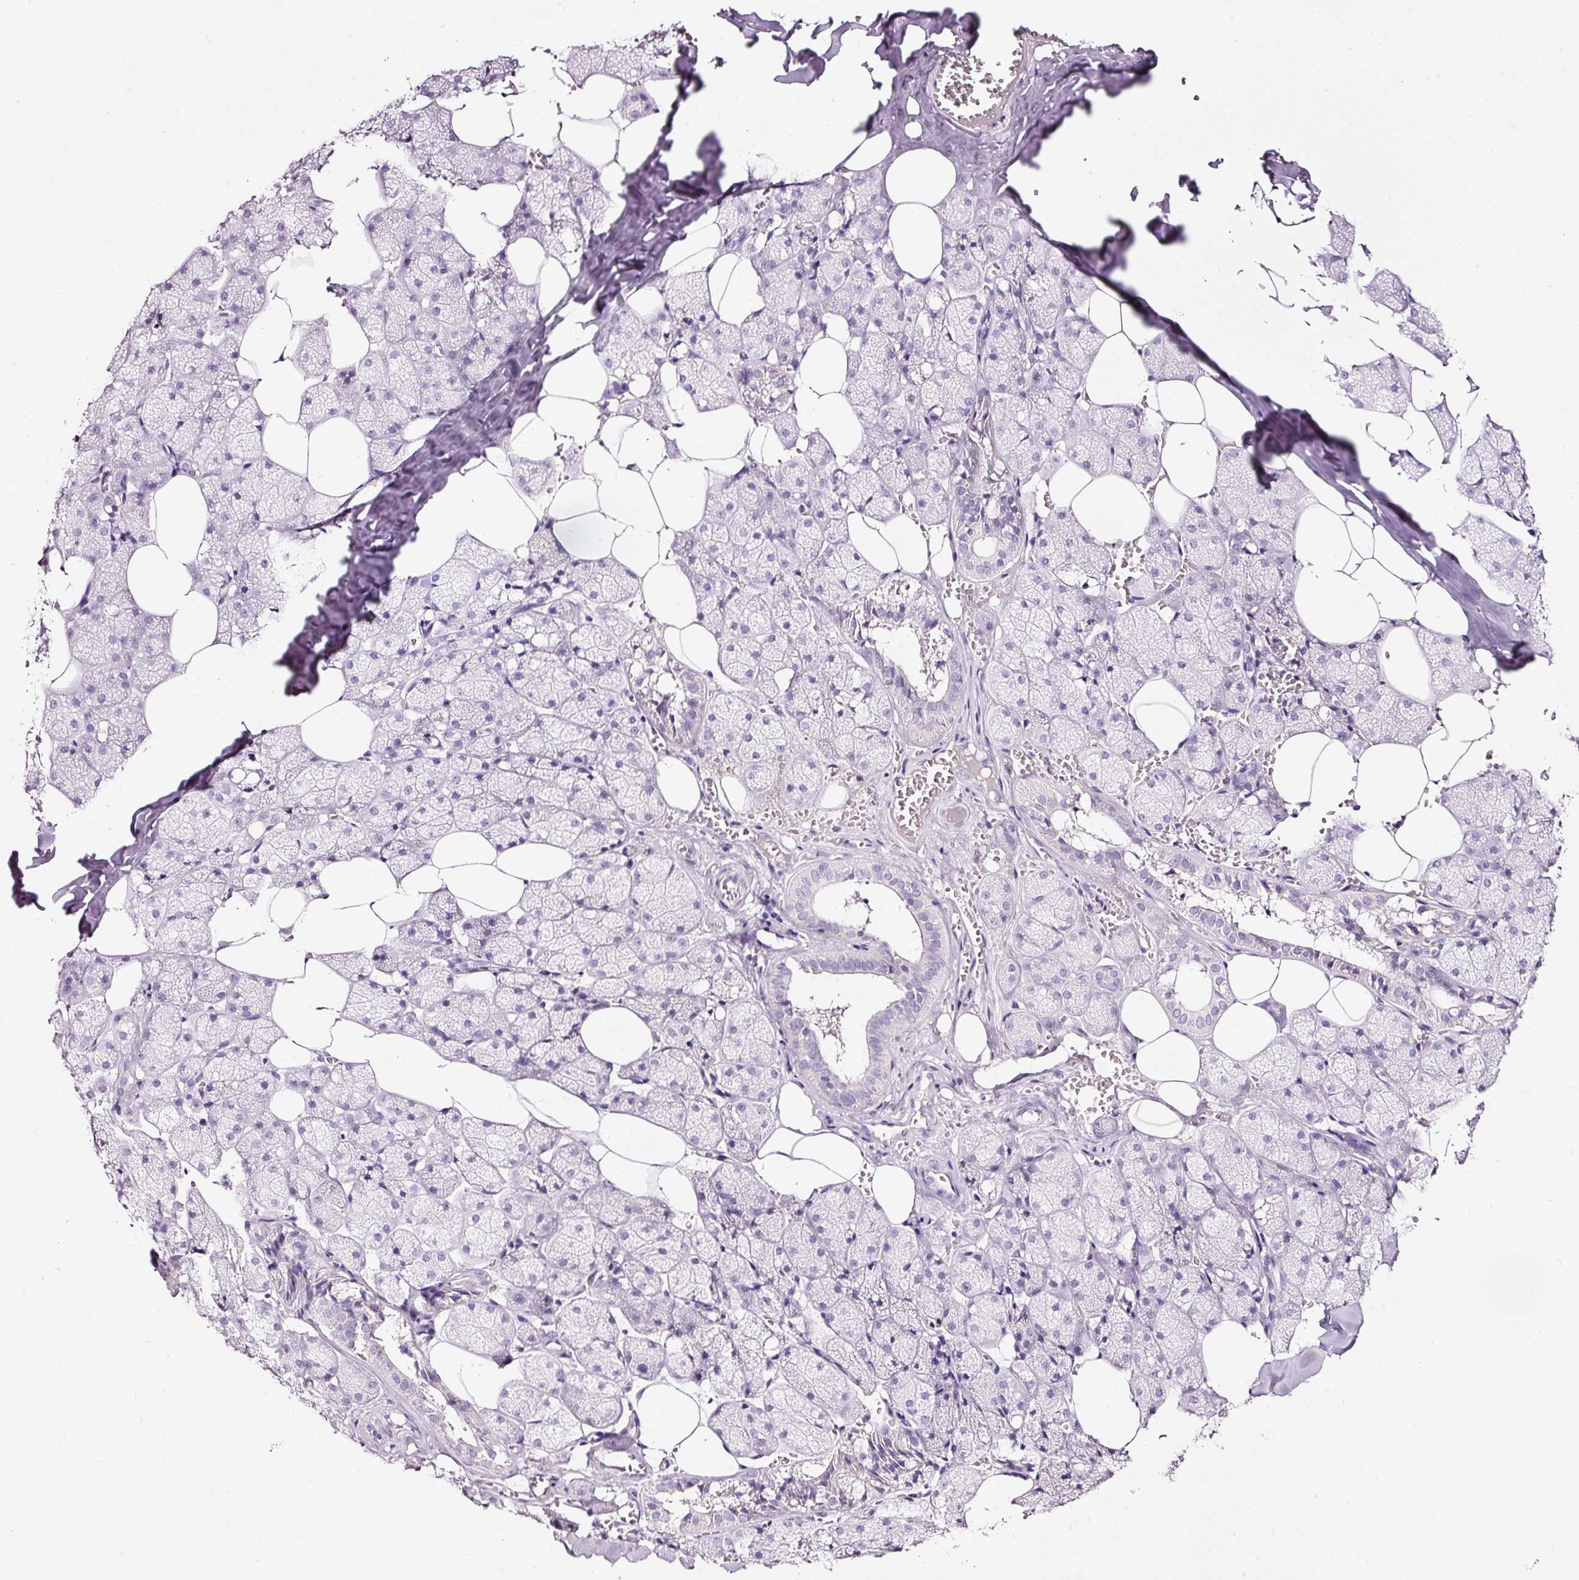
{"staining": {"intensity": "negative", "quantity": "none", "location": "none"}, "tissue": "salivary gland", "cell_type": "Glandular cells", "image_type": "normal", "snomed": [{"axis": "morphology", "description": "Normal tissue, NOS"}, {"axis": "topography", "description": "Salivary gland"}, {"axis": "topography", "description": "Peripheral nerve tissue"}], "caption": "This is an IHC image of normal human salivary gland. There is no expression in glandular cells.", "gene": "LAMP3", "patient": {"sex": "male", "age": 38}}